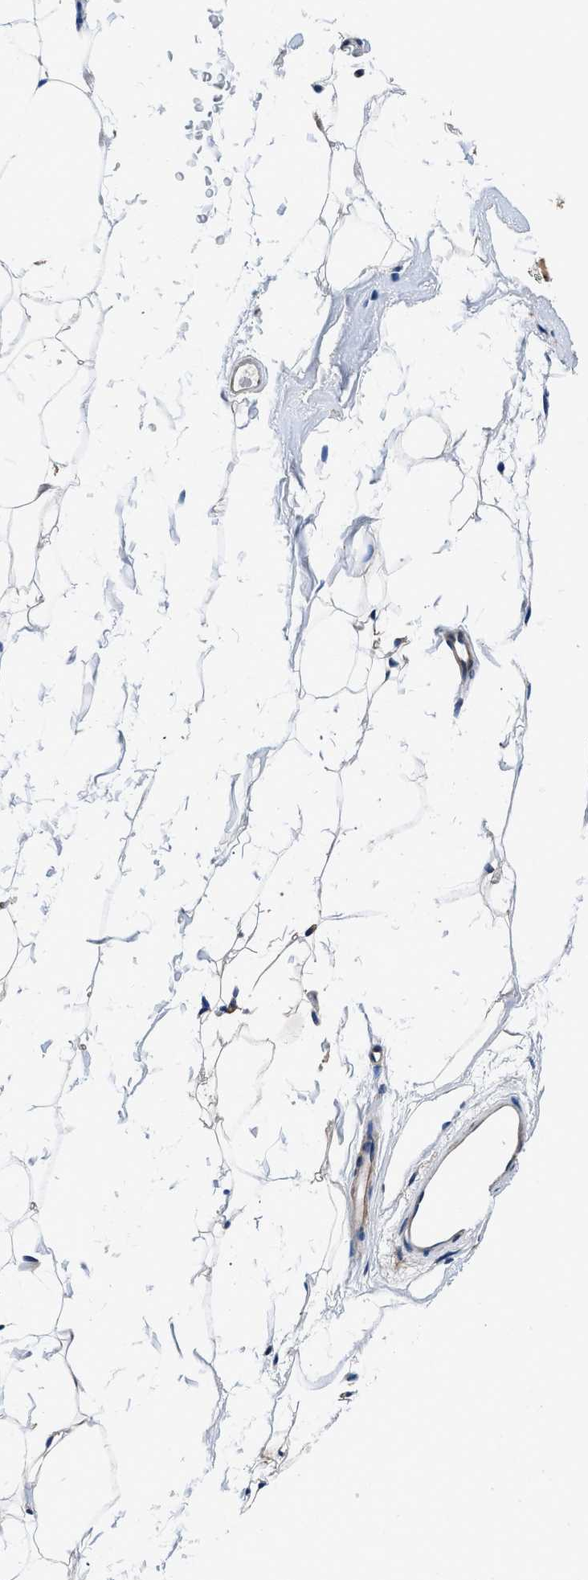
{"staining": {"intensity": "weak", "quantity": "25%-75%", "location": "cytoplasmic/membranous"}, "tissue": "adipose tissue", "cell_type": "Adipocytes", "image_type": "normal", "snomed": [{"axis": "morphology", "description": "Normal tissue, NOS"}, {"axis": "topography", "description": "Breast"}, {"axis": "topography", "description": "Soft tissue"}], "caption": "Human adipose tissue stained for a protein (brown) shows weak cytoplasmic/membranous positive staining in approximately 25%-75% of adipocytes.", "gene": "NEU1", "patient": {"sex": "female", "age": 75}}